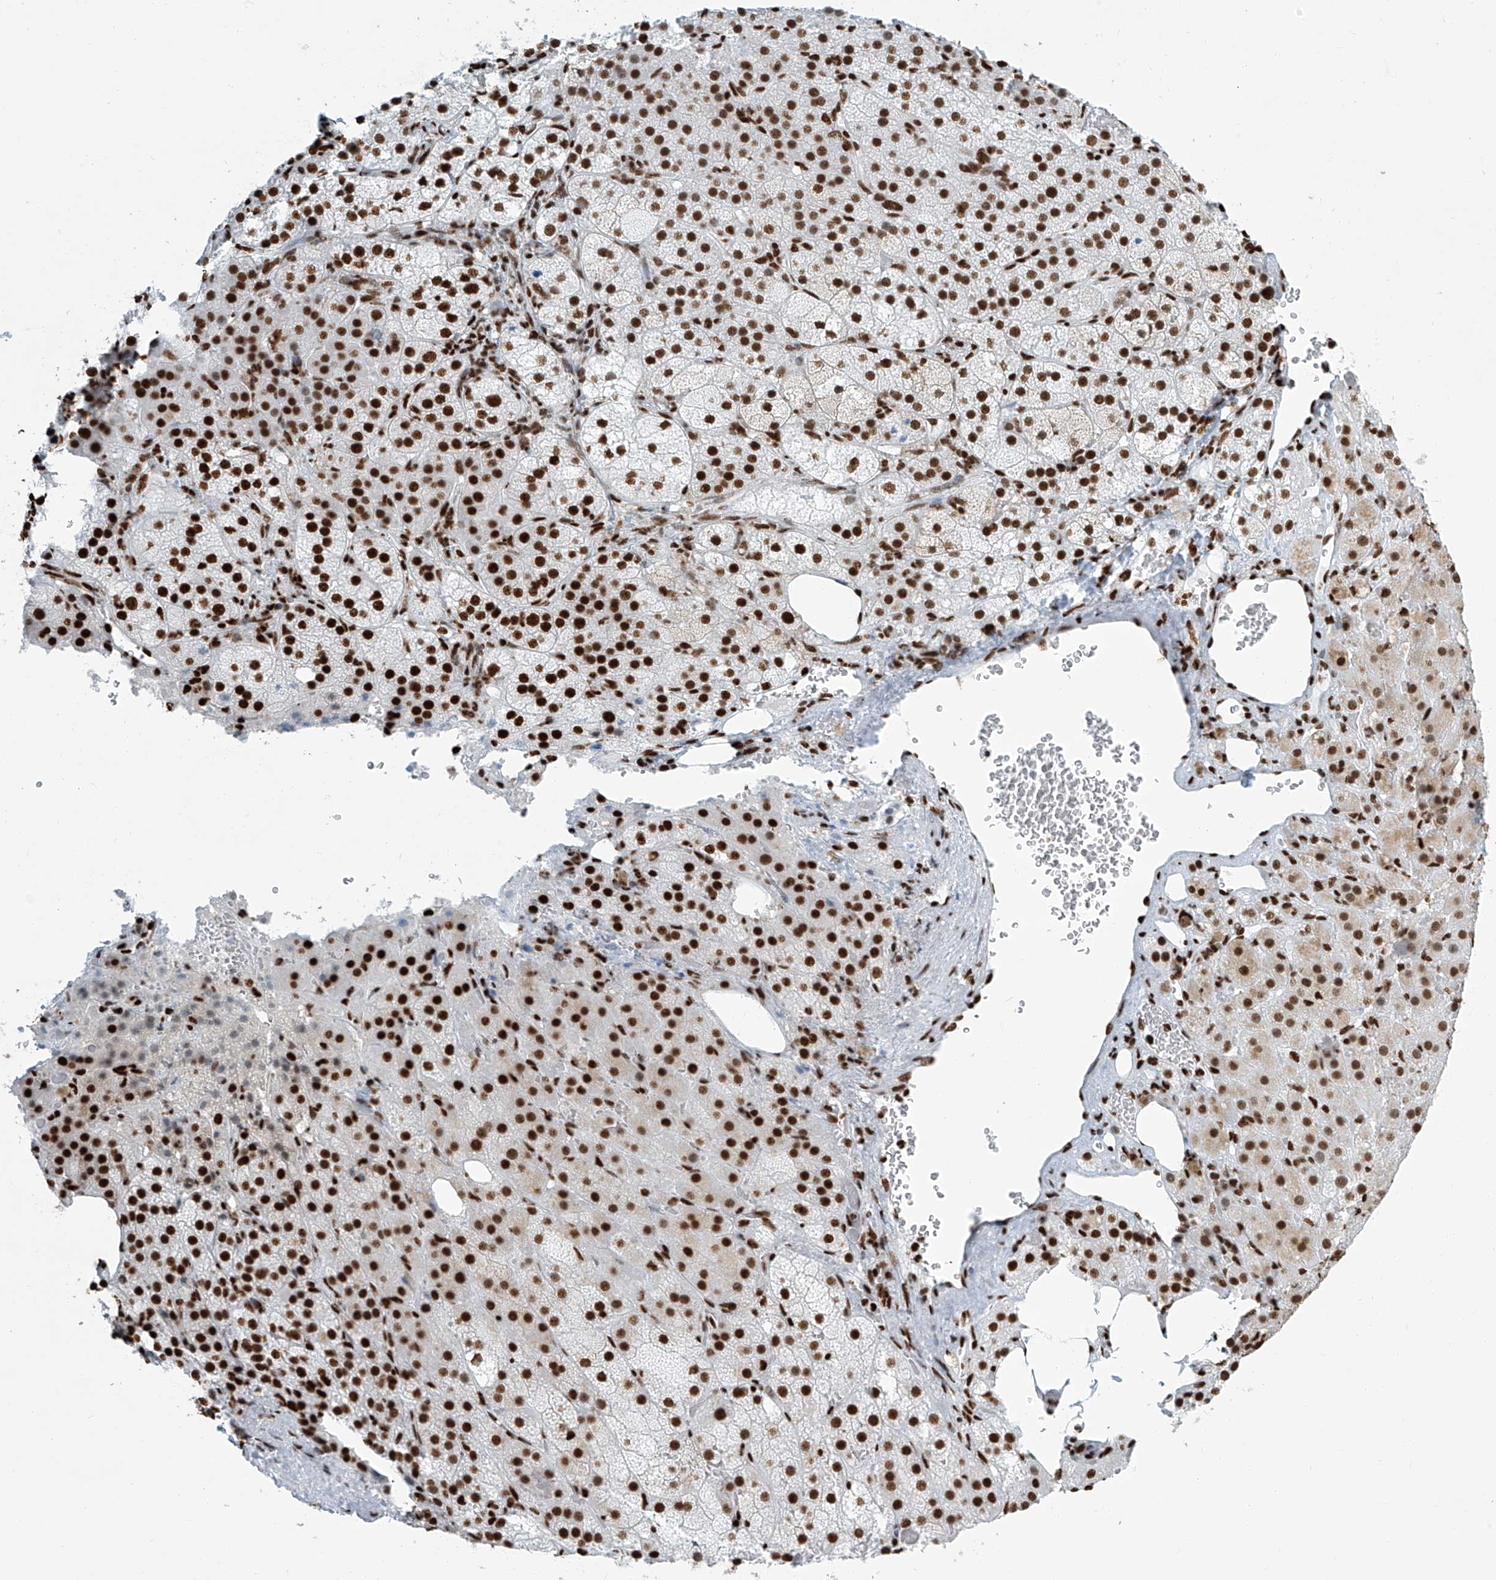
{"staining": {"intensity": "strong", "quantity": ">75%", "location": "nuclear"}, "tissue": "adrenal gland", "cell_type": "Glandular cells", "image_type": "normal", "snomed": [{"axis": "morphology", "description": "Normal tissue, NOS"}, {"axis": "topography", "description": "Adrenal gland"}], "caption": "Immunohistochemical staining of benign human adrenal gland demonstrates high levels of strong nuclear staining in about >75% of glandular cells.", "gene": "ENSG00000257390", "patient": {"sex": "female", "age": 59}}